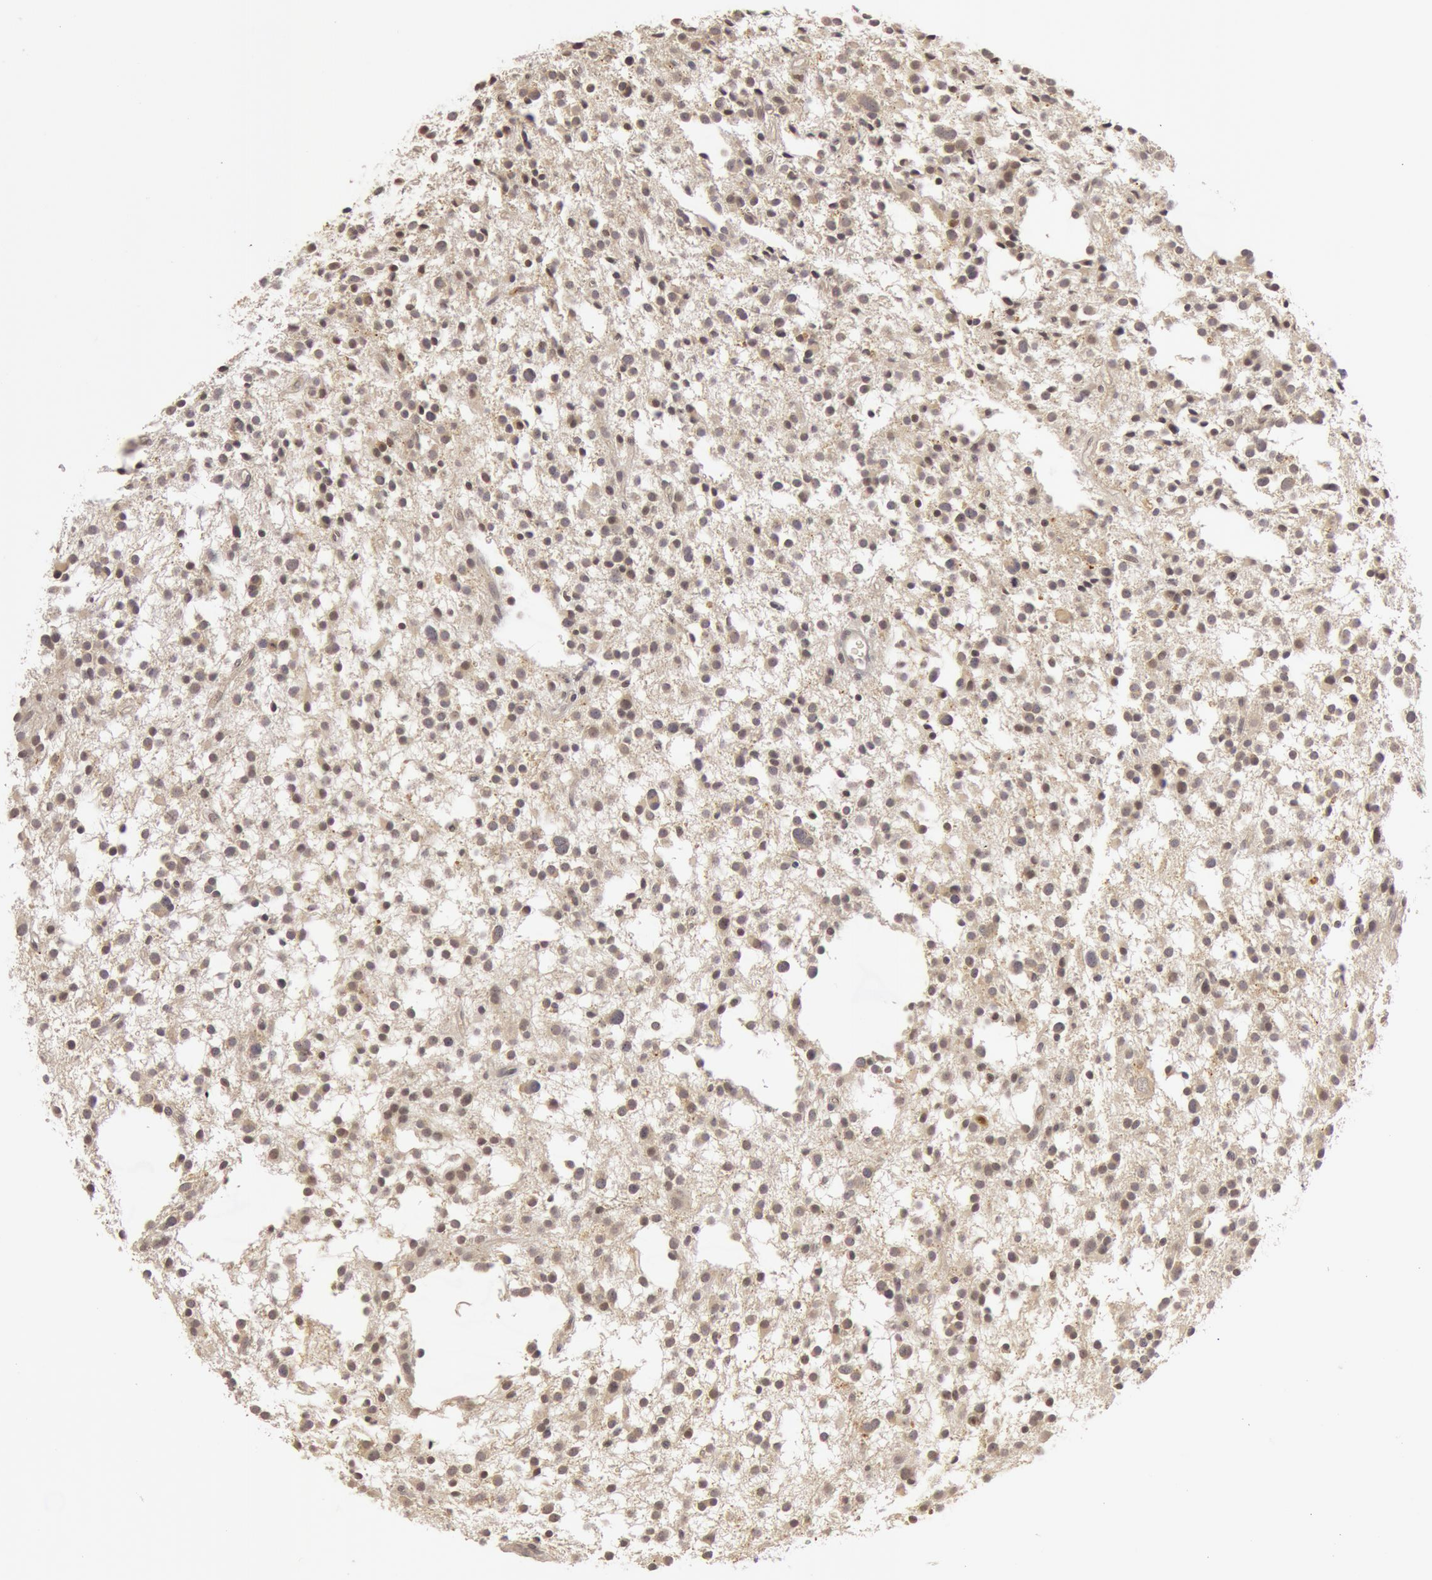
{"staining": {"intensity": "negative", "quantity": "none", "location": "none"}, "tissue": "glioma", "cell_type": "Tumor cells", "image_type": "cancer", "snomed": [{"axis": "morphology", "description": "Glioma, malignant, Low grade"}, {"axis": "topography", "description": "Brain"}], "caption": "Immunohistochemistry (IHC) histopathology image of human low-grade glioma (malignant) stained for a protein (brown), which exhibits no positivity in tumor cells.", "gene": "OASL", "patient": {"sex": "female", "age": 36}}